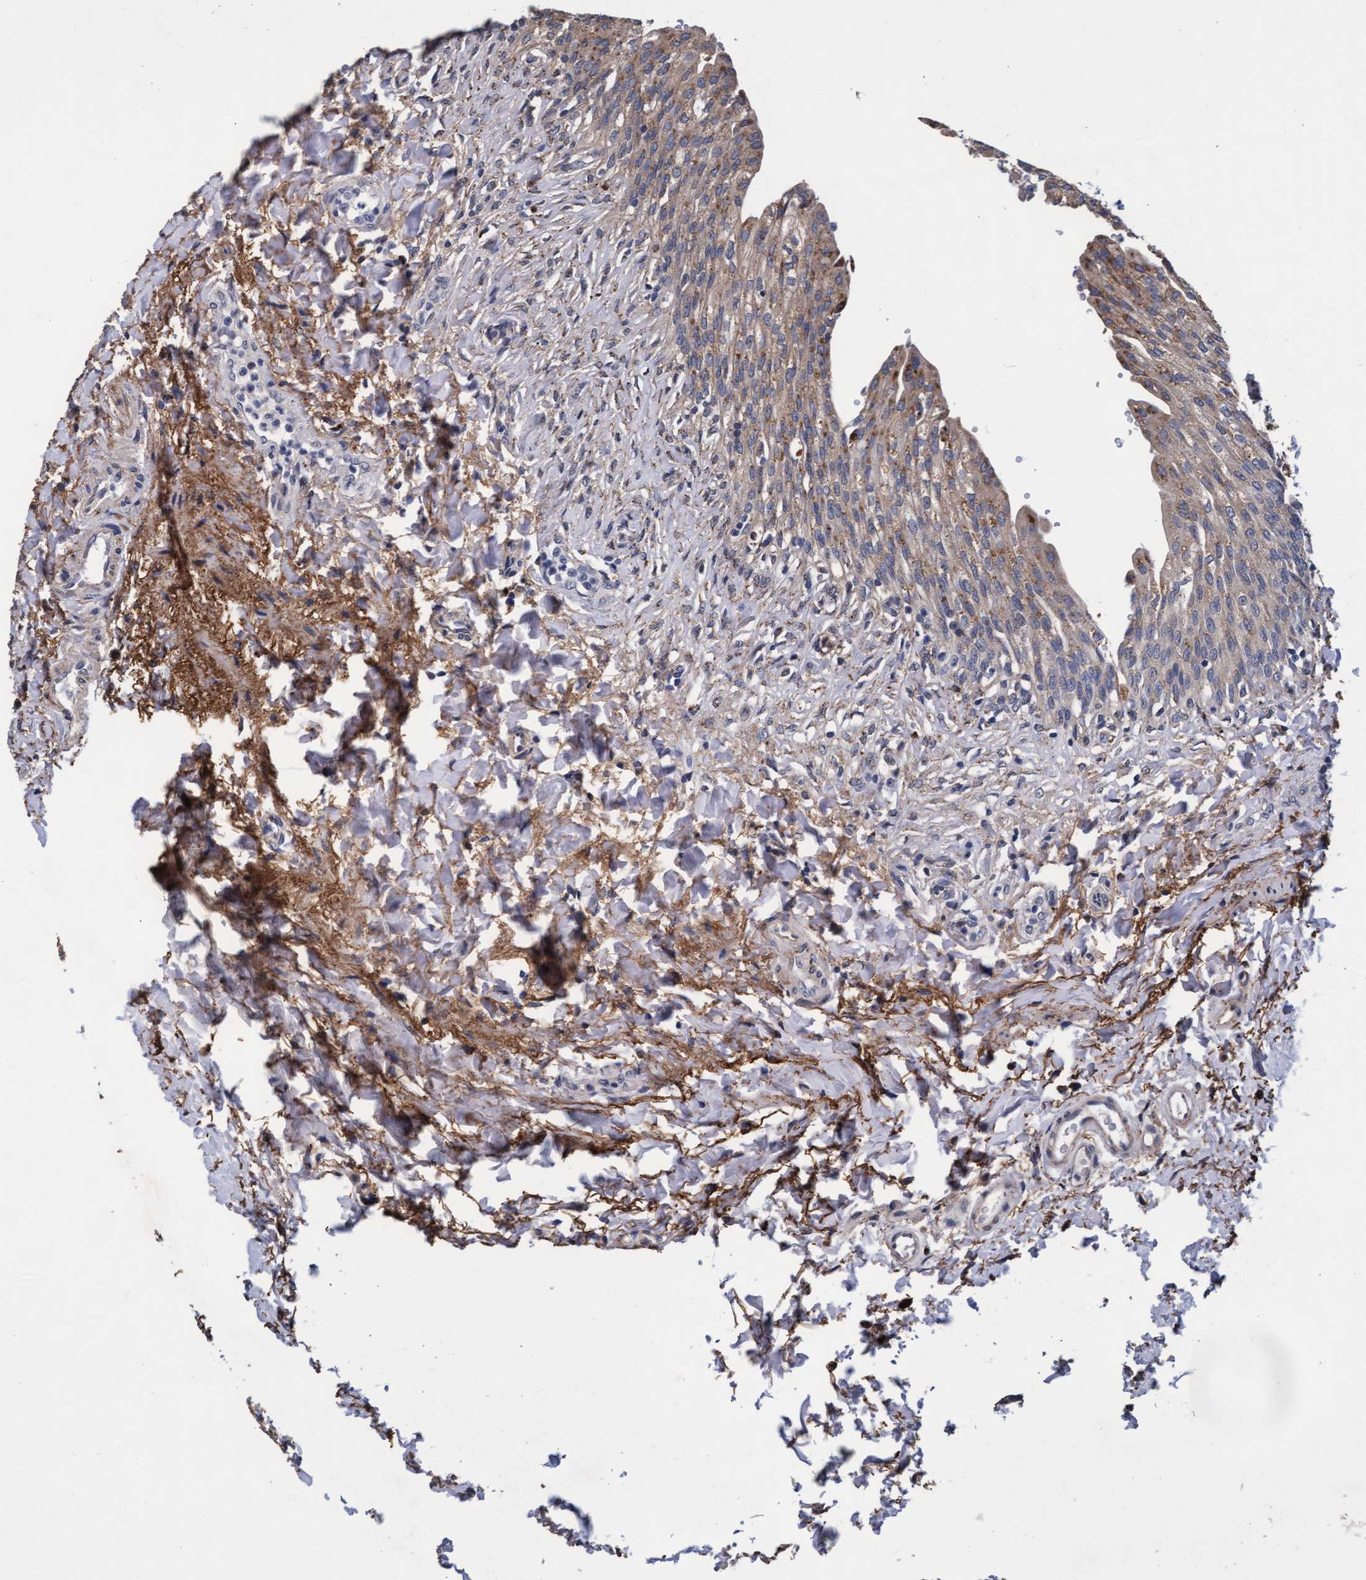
{"staining": {"intensity": "weak", "quantity": "25%-75%", "location": "cytoplasmic/membranous"}, "tissue": "urinary bladder", "cell_type": "Urothelial cells", "image_type": "normal", "snomed": [{"axis": "morphology", "description": "Urothelial carcinoma, High grade"}, {"axis": "topography", "description": "Urinary bladder"}], "caption": "IHC (DAB (3,3'-diaminobenzidine)) staining of unremarkable urinary bladder exhibits weak cytoplasmic/membranous protein expression in approximately 25%-75% of urothelial cells. The staining was performed using DAB (3,3'-diaminobenzidine) to visualize the protein expression in brown, while the nuclei were stained in blue with hematoxylin (Magnification: 20x).", "gene": "CPQ", "patient": {"sex": "male", "age": 46}}